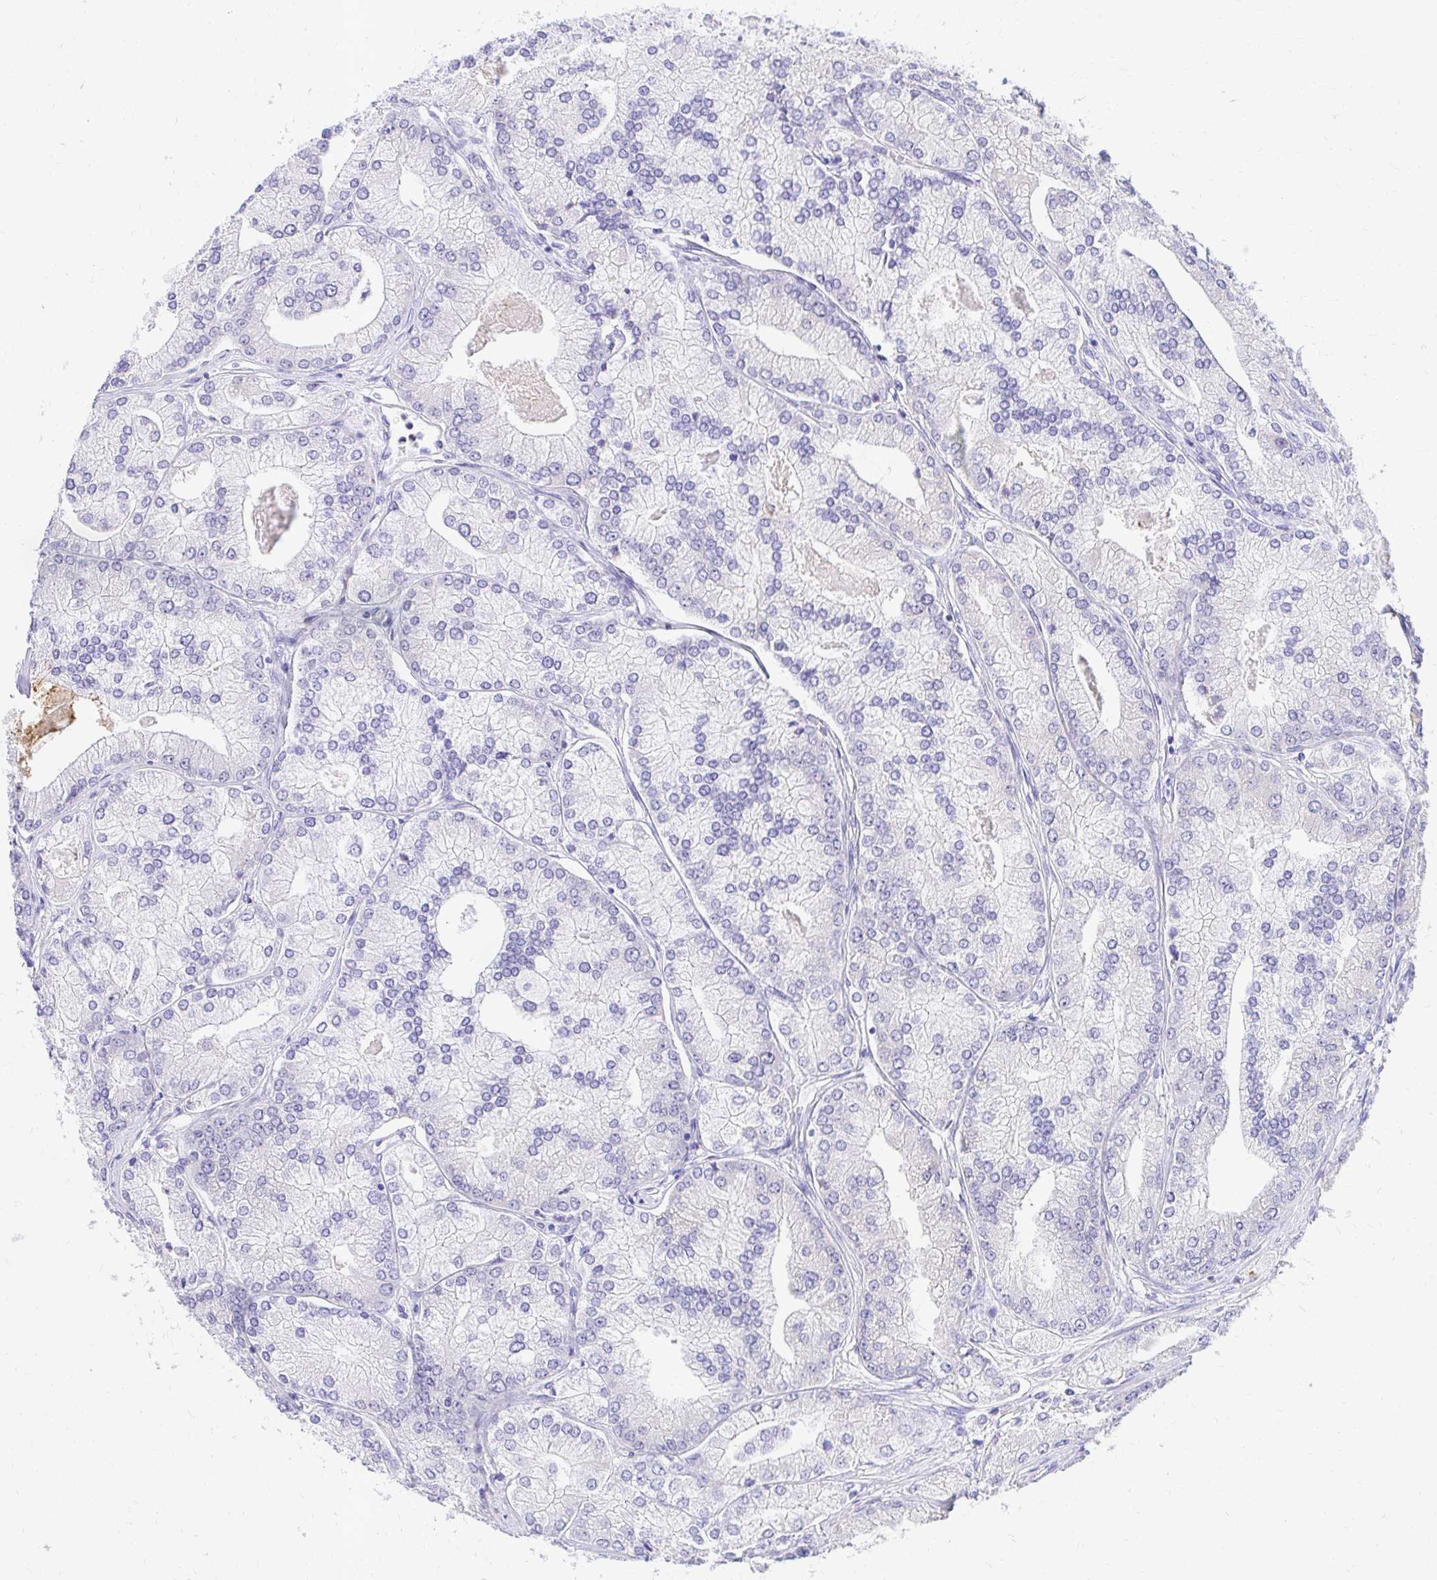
{"staining": {"intensity": "negative", "quantity": "none", "location": "none"}, "tissue": "prostate cancer", "cell_type": "Tumor cells", "image_type": "cancer", "snomed": [{"axis": "morphology", "description": "Adenocarcinoma, High grade"}, {"axis": "topography", "description": "Prostate"}], "caption": "Tumor cells are negative for protein expression in human prostate cancer.", "gene": "FATE1", "patient": {"sex": "male", "age": 61}}